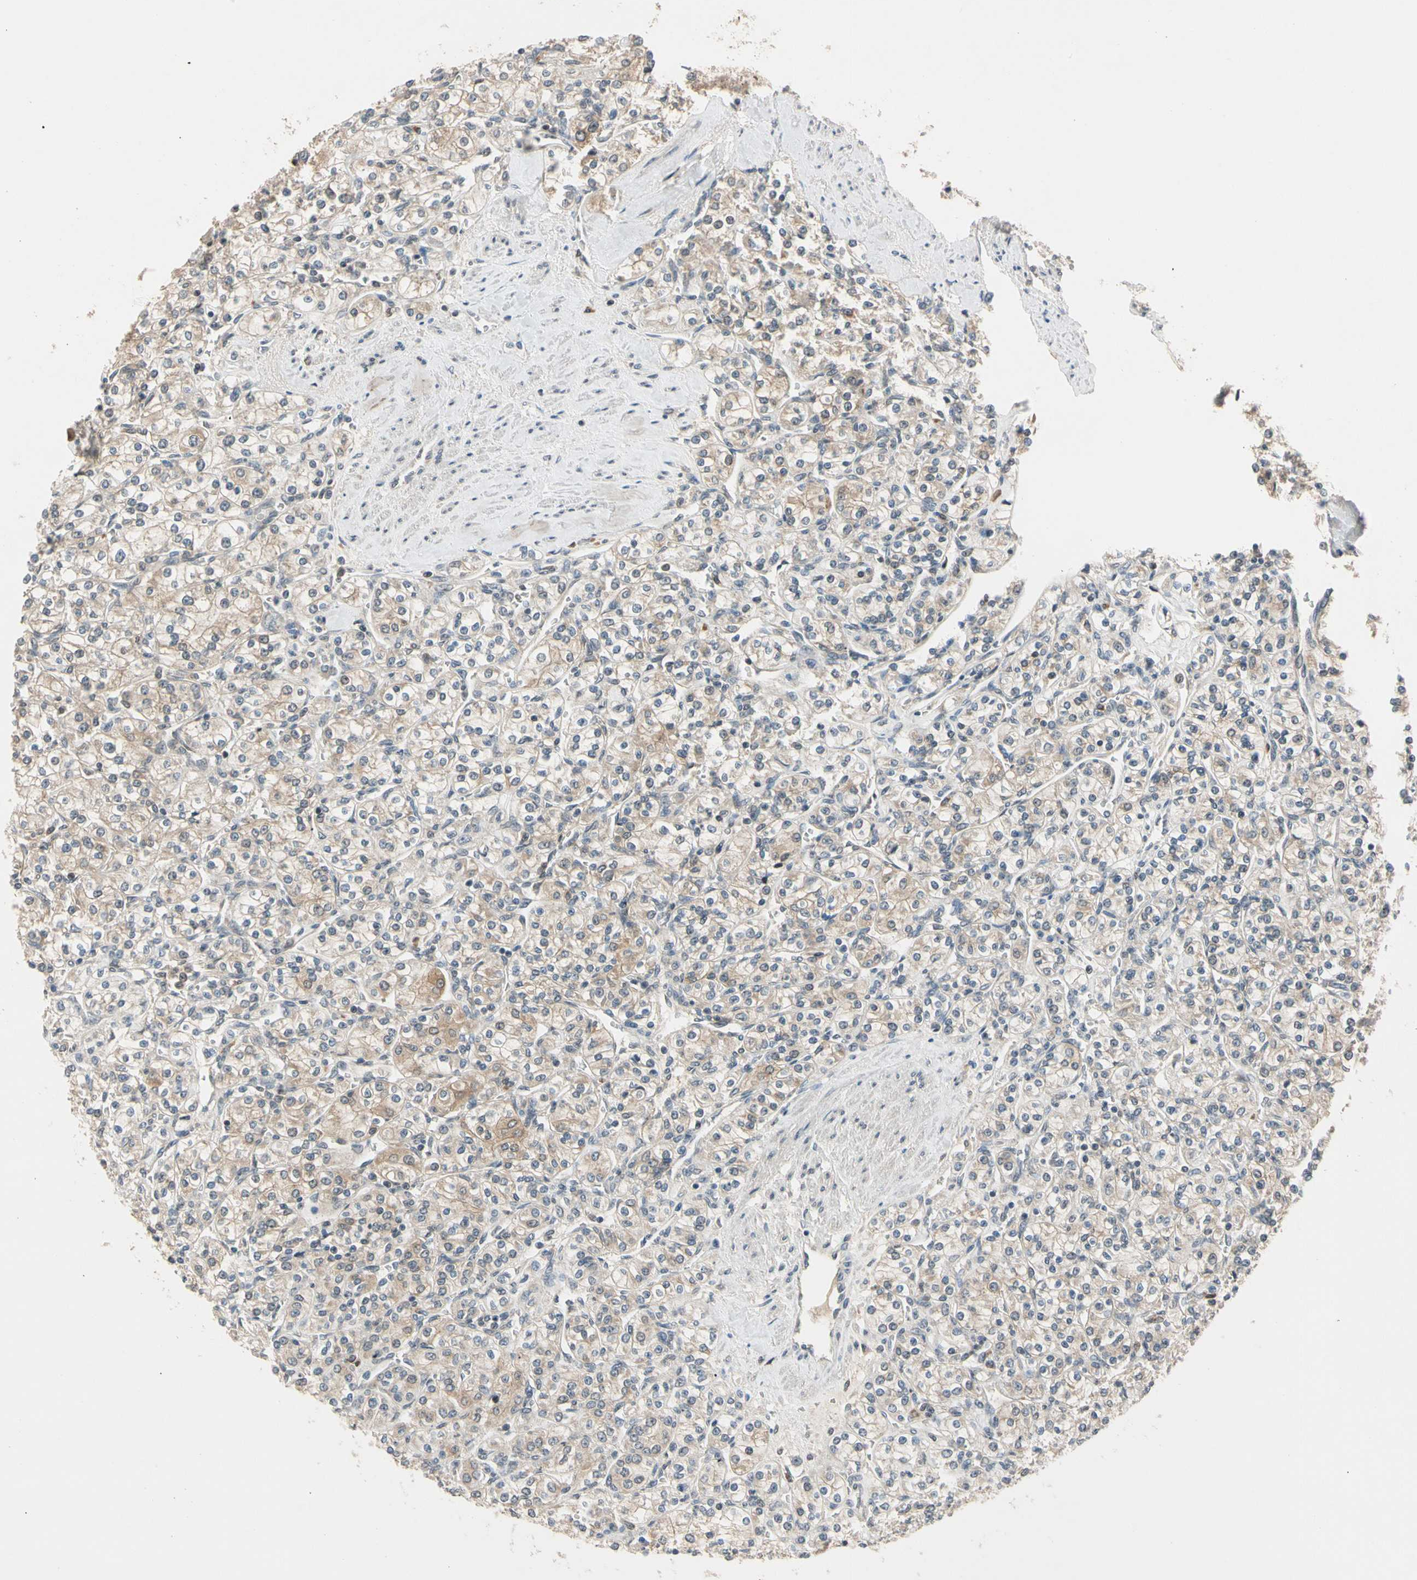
{"staining": {"intensity": "weak", "quantity": ">75%", "location": "cytoplasmic/membranous"}, "tissue": "renal cancer", "cell_type": "Tumor cells", "image_type": "cancer", "snomed": [{"axis": "morphology", "description": "Adenocarcinoma, NOS"}, {"axis": "topography", "description": "Kidney"}], "caption": "A brown stain shows weak cytoplasmic/membranous positivity of a protein in human renal cancer tumor cells.", "gene": "RIOX2", "patient": {"sex": "male", "age": 77}}